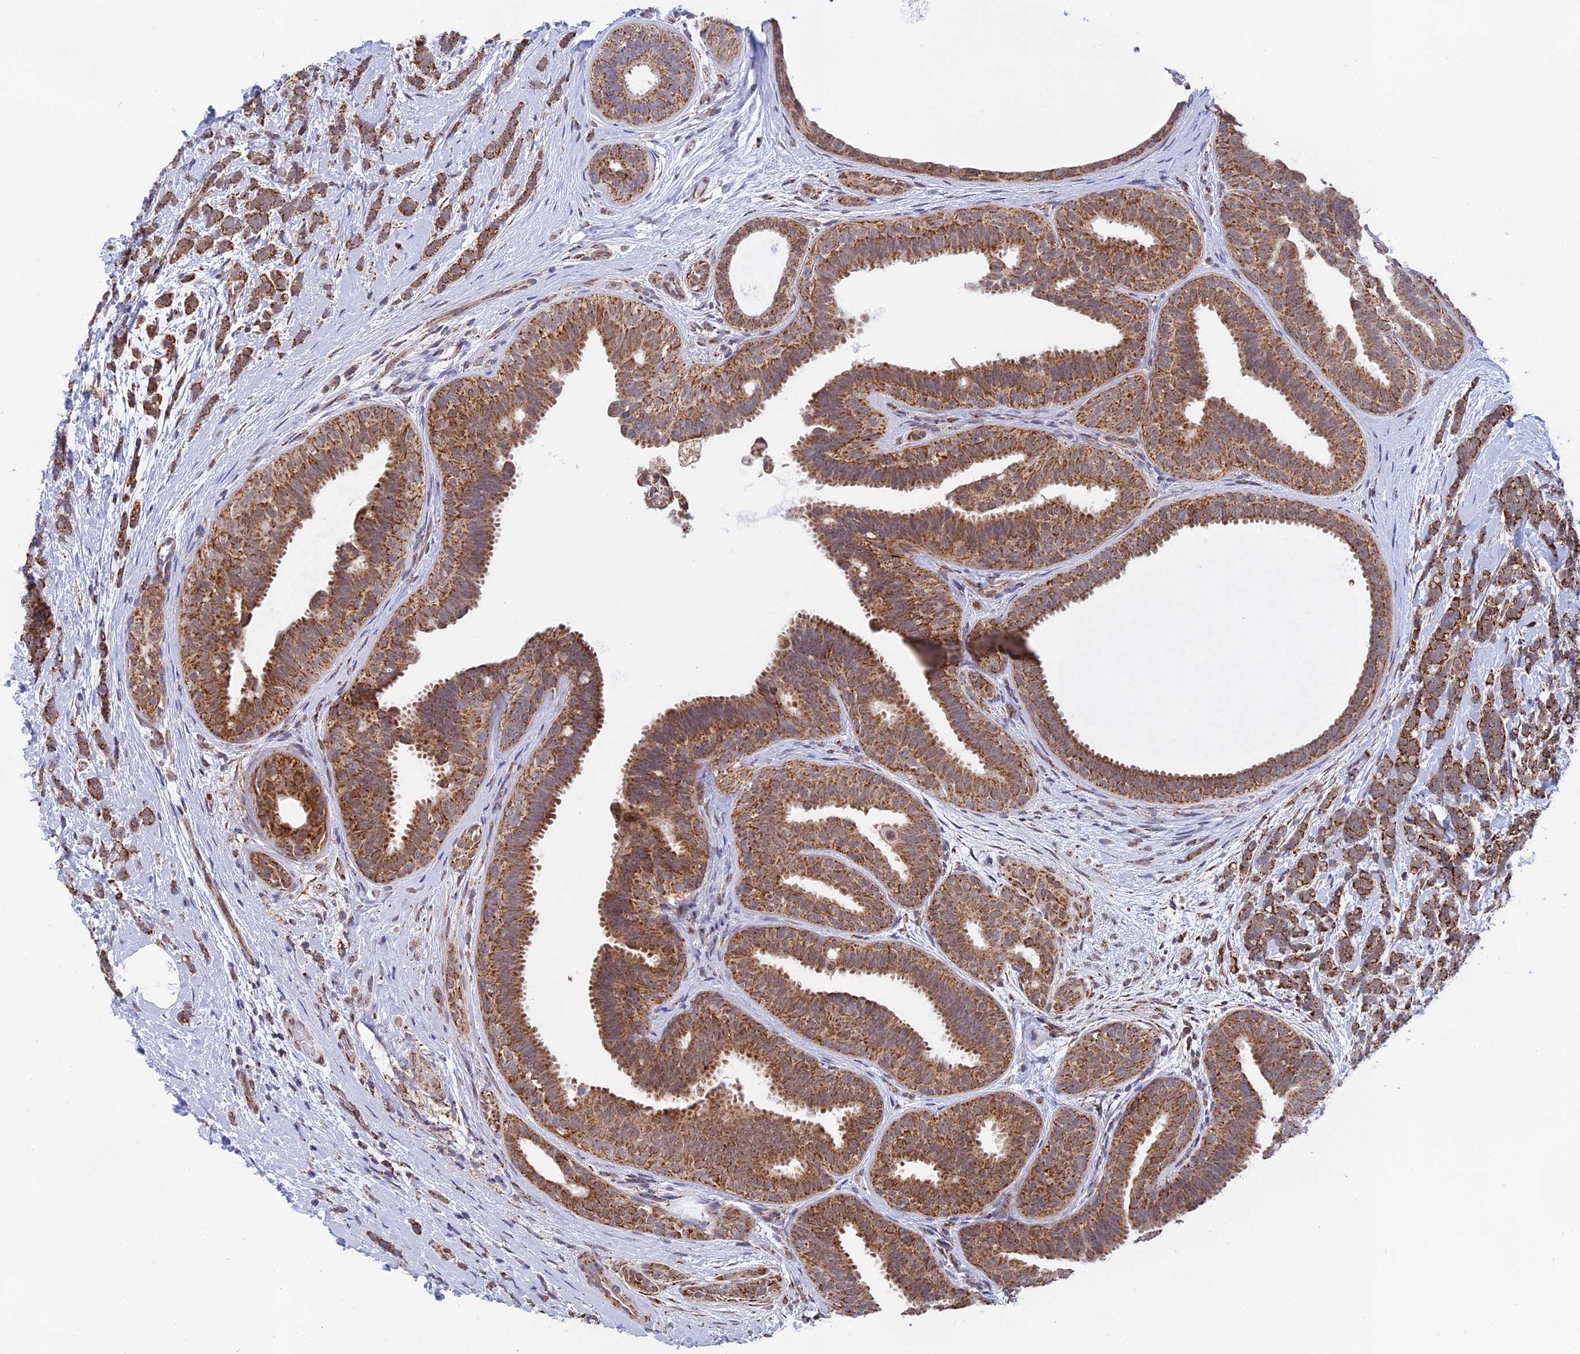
{"staining": {"intensity": "moderate", "quantity": ">75%", "location": "cytoplasmic/membranous"}, "tissue": "breast cancer", "cell_type": "Tumor cells", "image_type": "cancer", "snomed": [{"axis": "morphology", "description": "Lobular carcinoma"}, {"axis": "topography", "description": "Breast"}], "caption": "This is an image of immunohistochemistry (IHC) staining of breast cancer (lobular carcinoma), which shows moderate expression in the cytoplasmic/membranous of tumor cells.", "gene": "CDC16", "patient": {"sex": "female", "age": 58}}